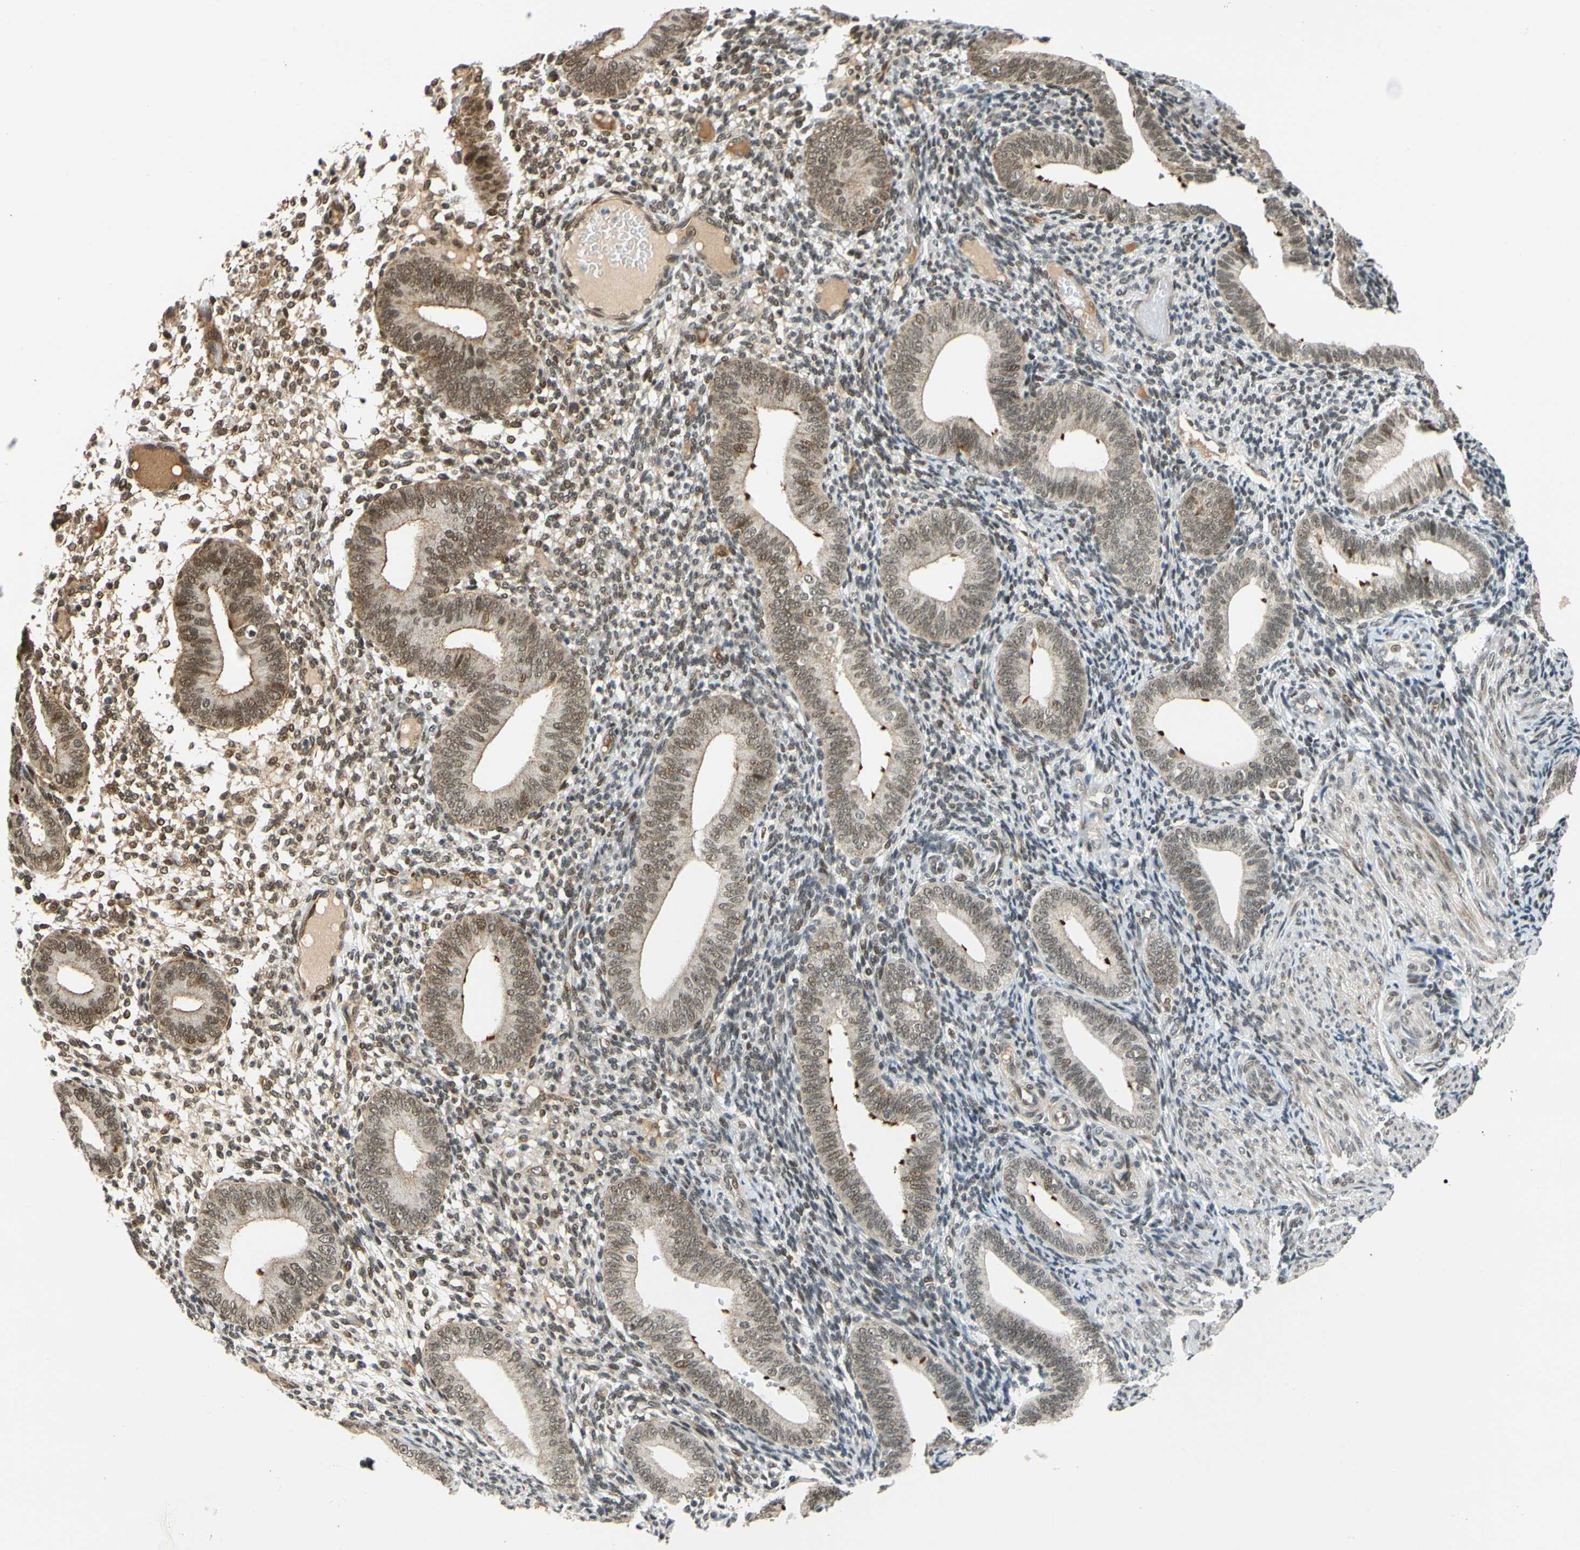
{"staining": {"intensity": "moderate", "quantity": "25%-75%", "location": "nuclear"}, "tissue": "endometrium", "cell_type": "Cells in endometrial stroma", "image_type": "normal", "snomed": [{"axis": "morphology", "description": "Normal tissue, NOS"}, {"axis": "topography", "description": "Endometrium"}], "caption": "A medium amount of moderate nuclear staining is identified in approximately 25%-75% of cells in endometrial stroma in benign endometrium.", "gene": "POGZ", "patient": {"sex": "female", "age": 42}}